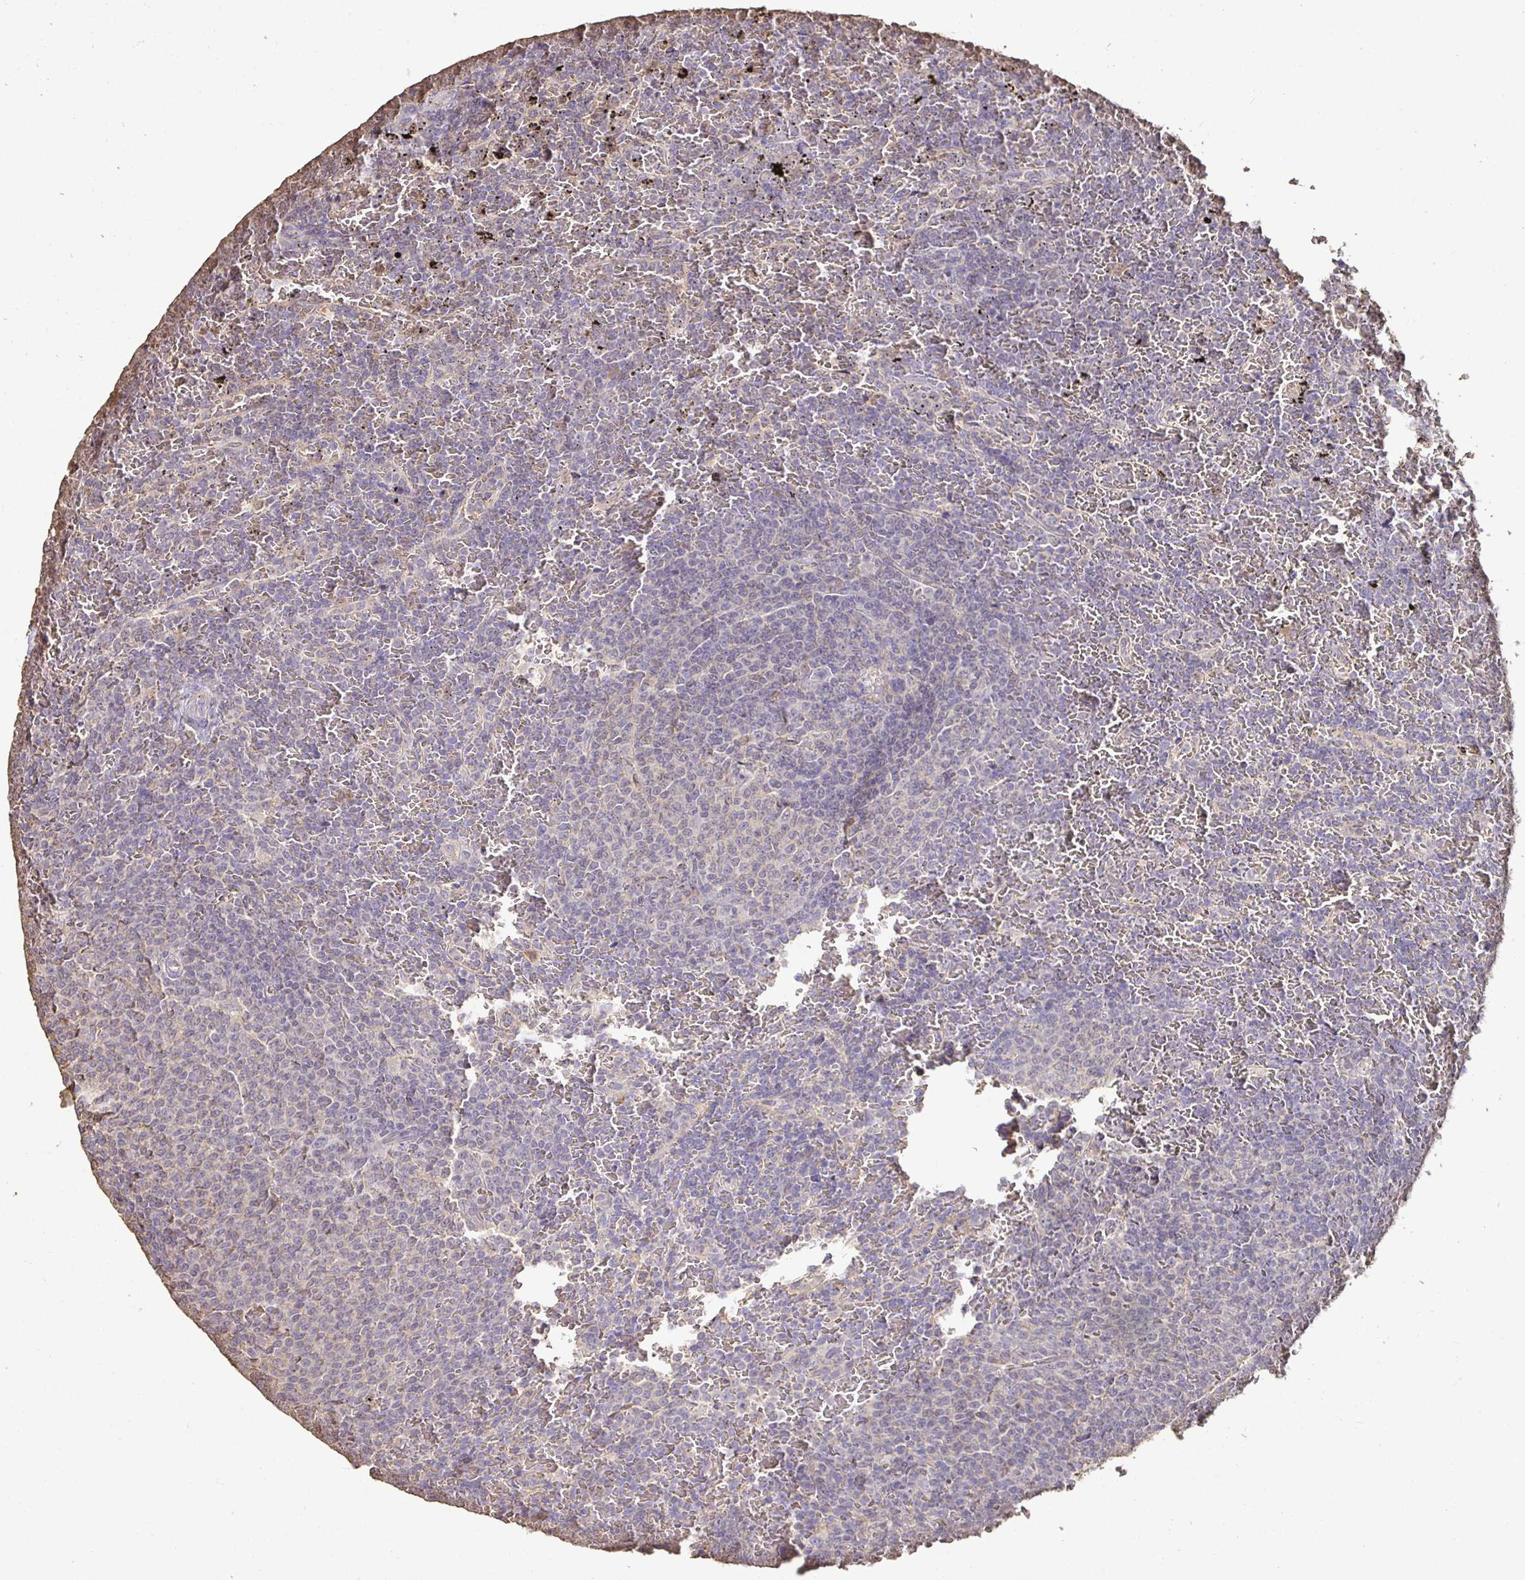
{"staining": {"intensity": "negative", "quantity": "none", "location": "none"}, "tissue": "lymphoma", "cell_type": "Tumor cells", "image_type": "cancer", "snomed": [{"axis": "morphology", "description": "Malignant lymphoma, non-Hodgkin's type, Low grade"}, {"axis": "topography", "description": "Spleen"}], "caption": "This is an immunohistochemistry (IHC) histopathology image of lymphoma. There is no expression in tumor cells.", "gene": "MAPK8IP3", "patient": {"sex": "female", "age": 77}}